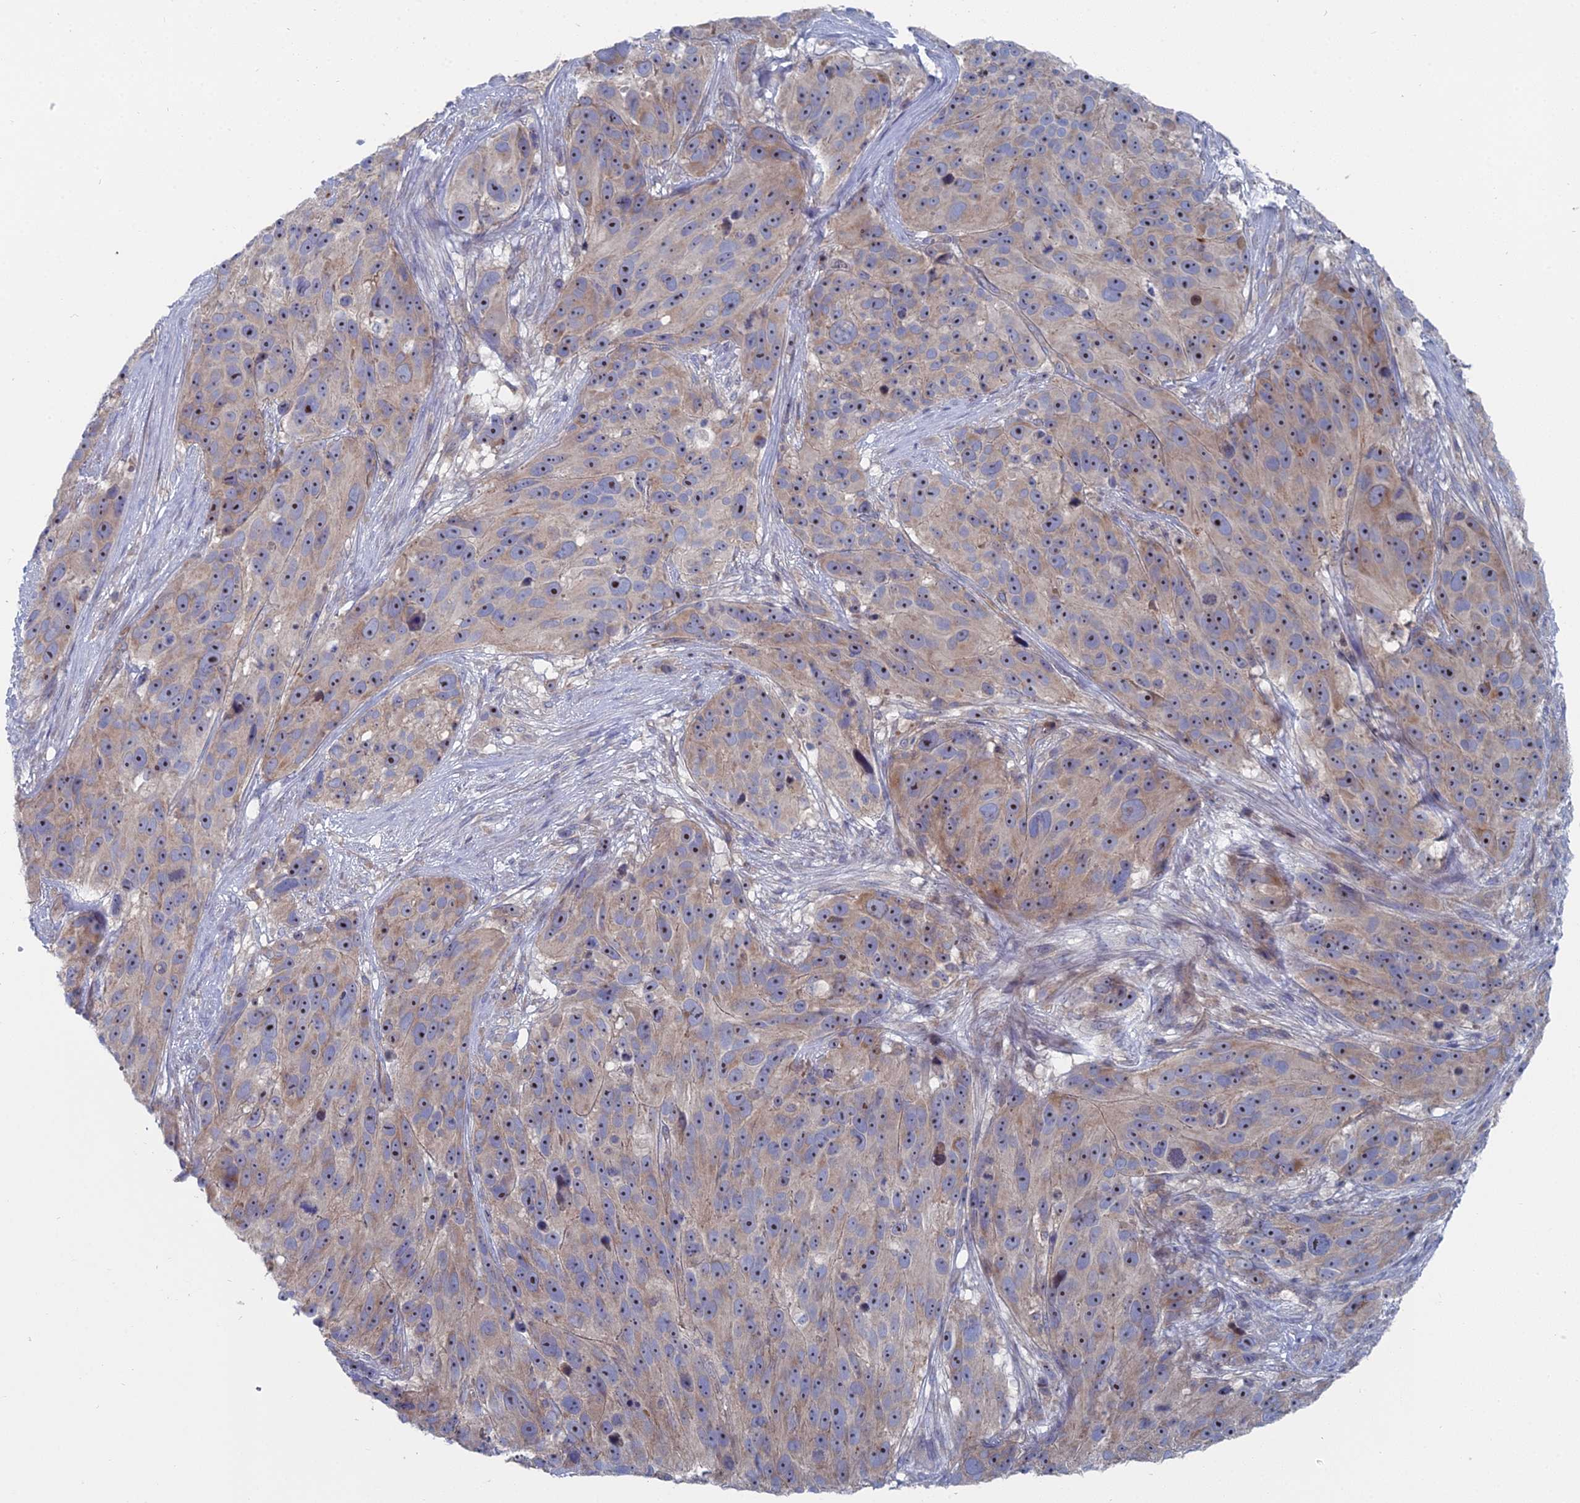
{"staining": {"intensity": "weak", "quantity": ">75%", "location": "cytoplasmic/membranous,nuclear"}, "tissue": "melanoma", "cell_type": "Tumor cells", "image_type": "cancer", "snomed": [{"axis": "morphology", "description": "Malignant melanoma, NOS"}, {"axis": "topography", "description": "Skin"}], "caption": "Human malignant melanoma stained with a brown dye reveals weak cytoplasmic/membranous and nuclear positive expression in about >75% of tumor cells.", "gene": "CCDC149", "patient": {"sex": "male", "age": 84}}